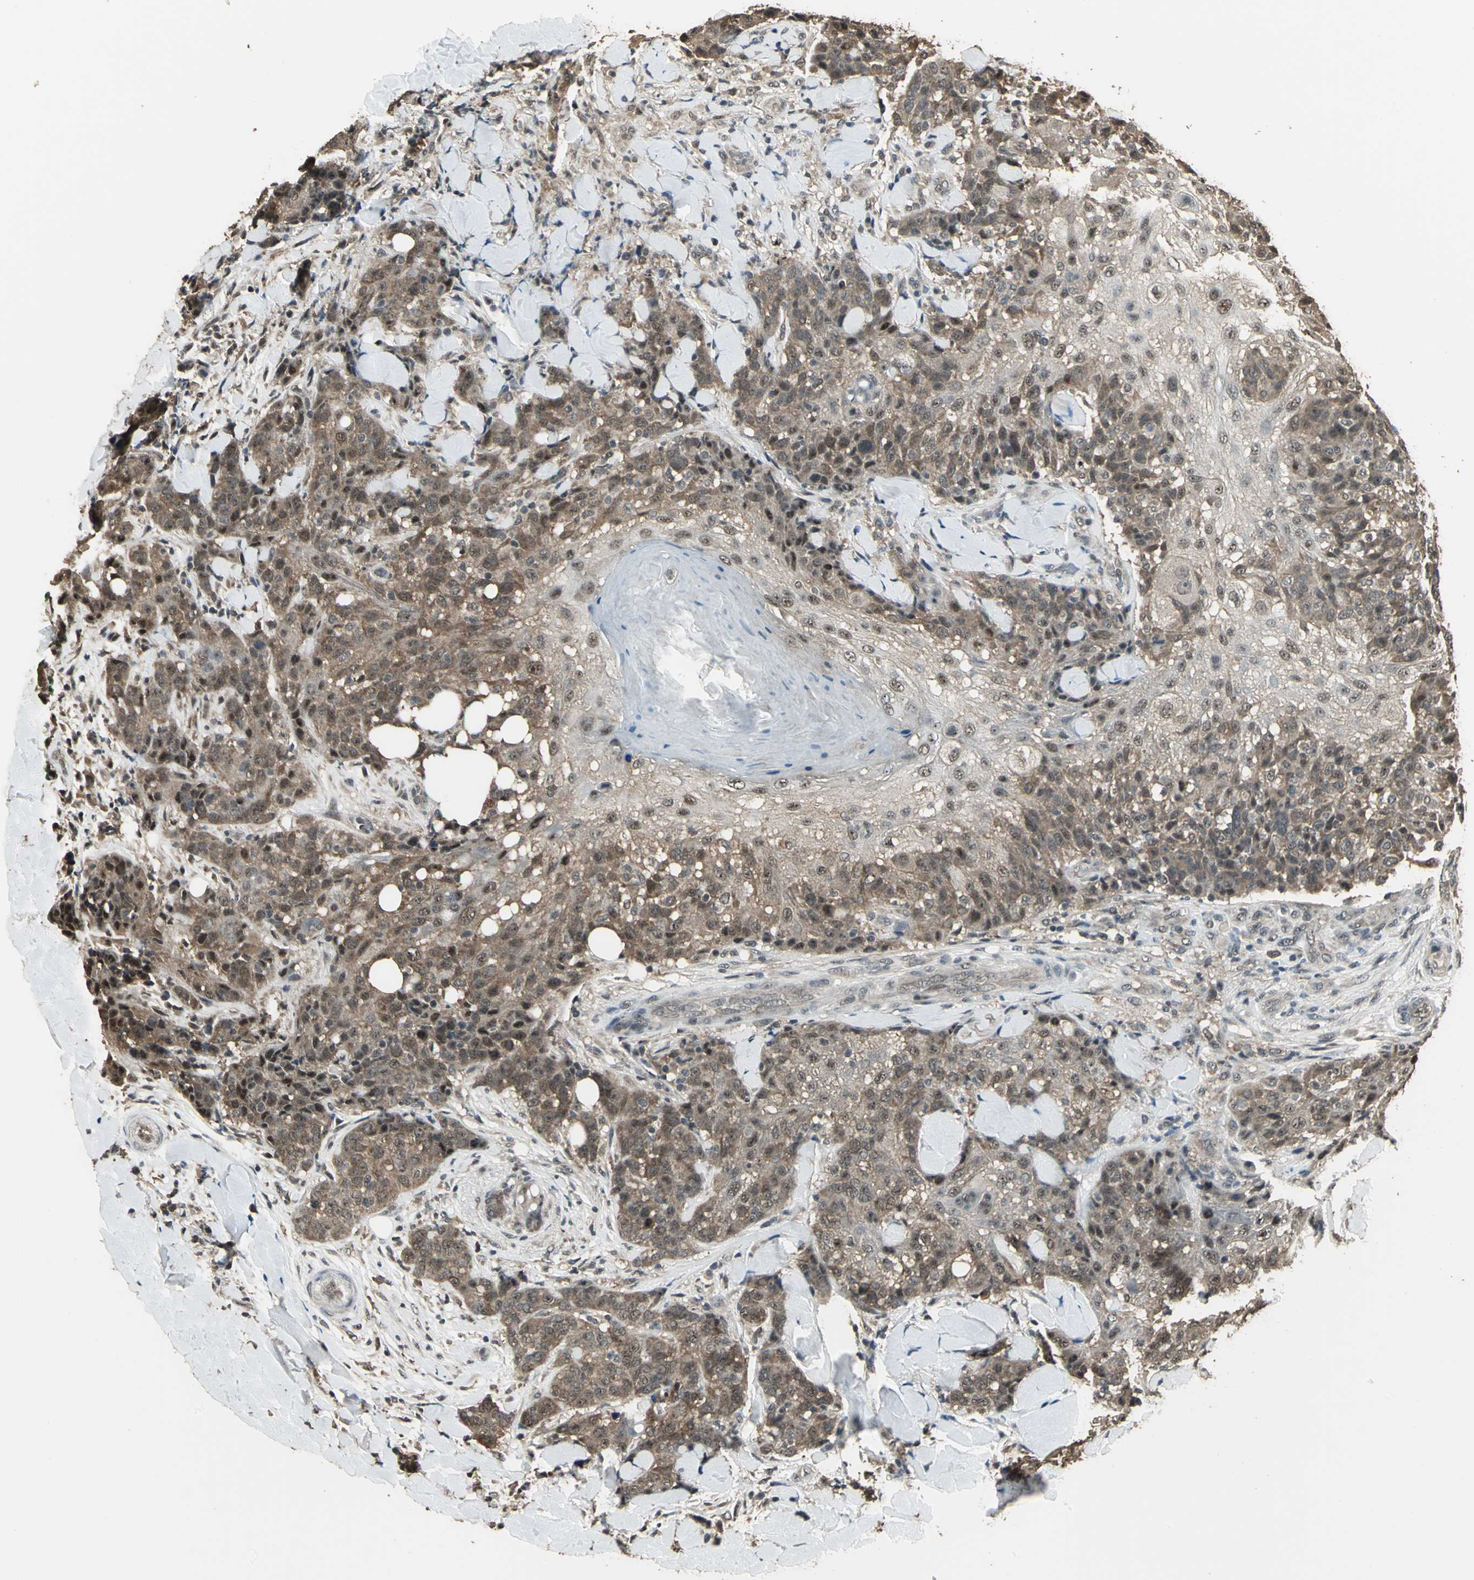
{"staining": {"intensity": "moderate", "quantity": "25%-75%", "location": "cytoplasmic/membranous"}, "tissue": "skin cancer", "cell_type": "Tumor cells", "image_type": "cancer", "snomed": [{"axis": "morphology", "description": "Normal tissue, NOS"}, {"axis": "morphology", "description": "Squamous cell carcinoma, NOS"}, {"axis": "topography", "description": "Skin"}], "caption": "Tumor cells display medium levels of moderate cytoplasmic/membranous staining in approximately 25%-75% of cells in human skin cancer. (DAB (3,3'-diaminobenzidine) = brown stain, brightfield microscopy at high magnification).", "gene": "UCHL5", "patient": {"sex": "female", "age": 83}}